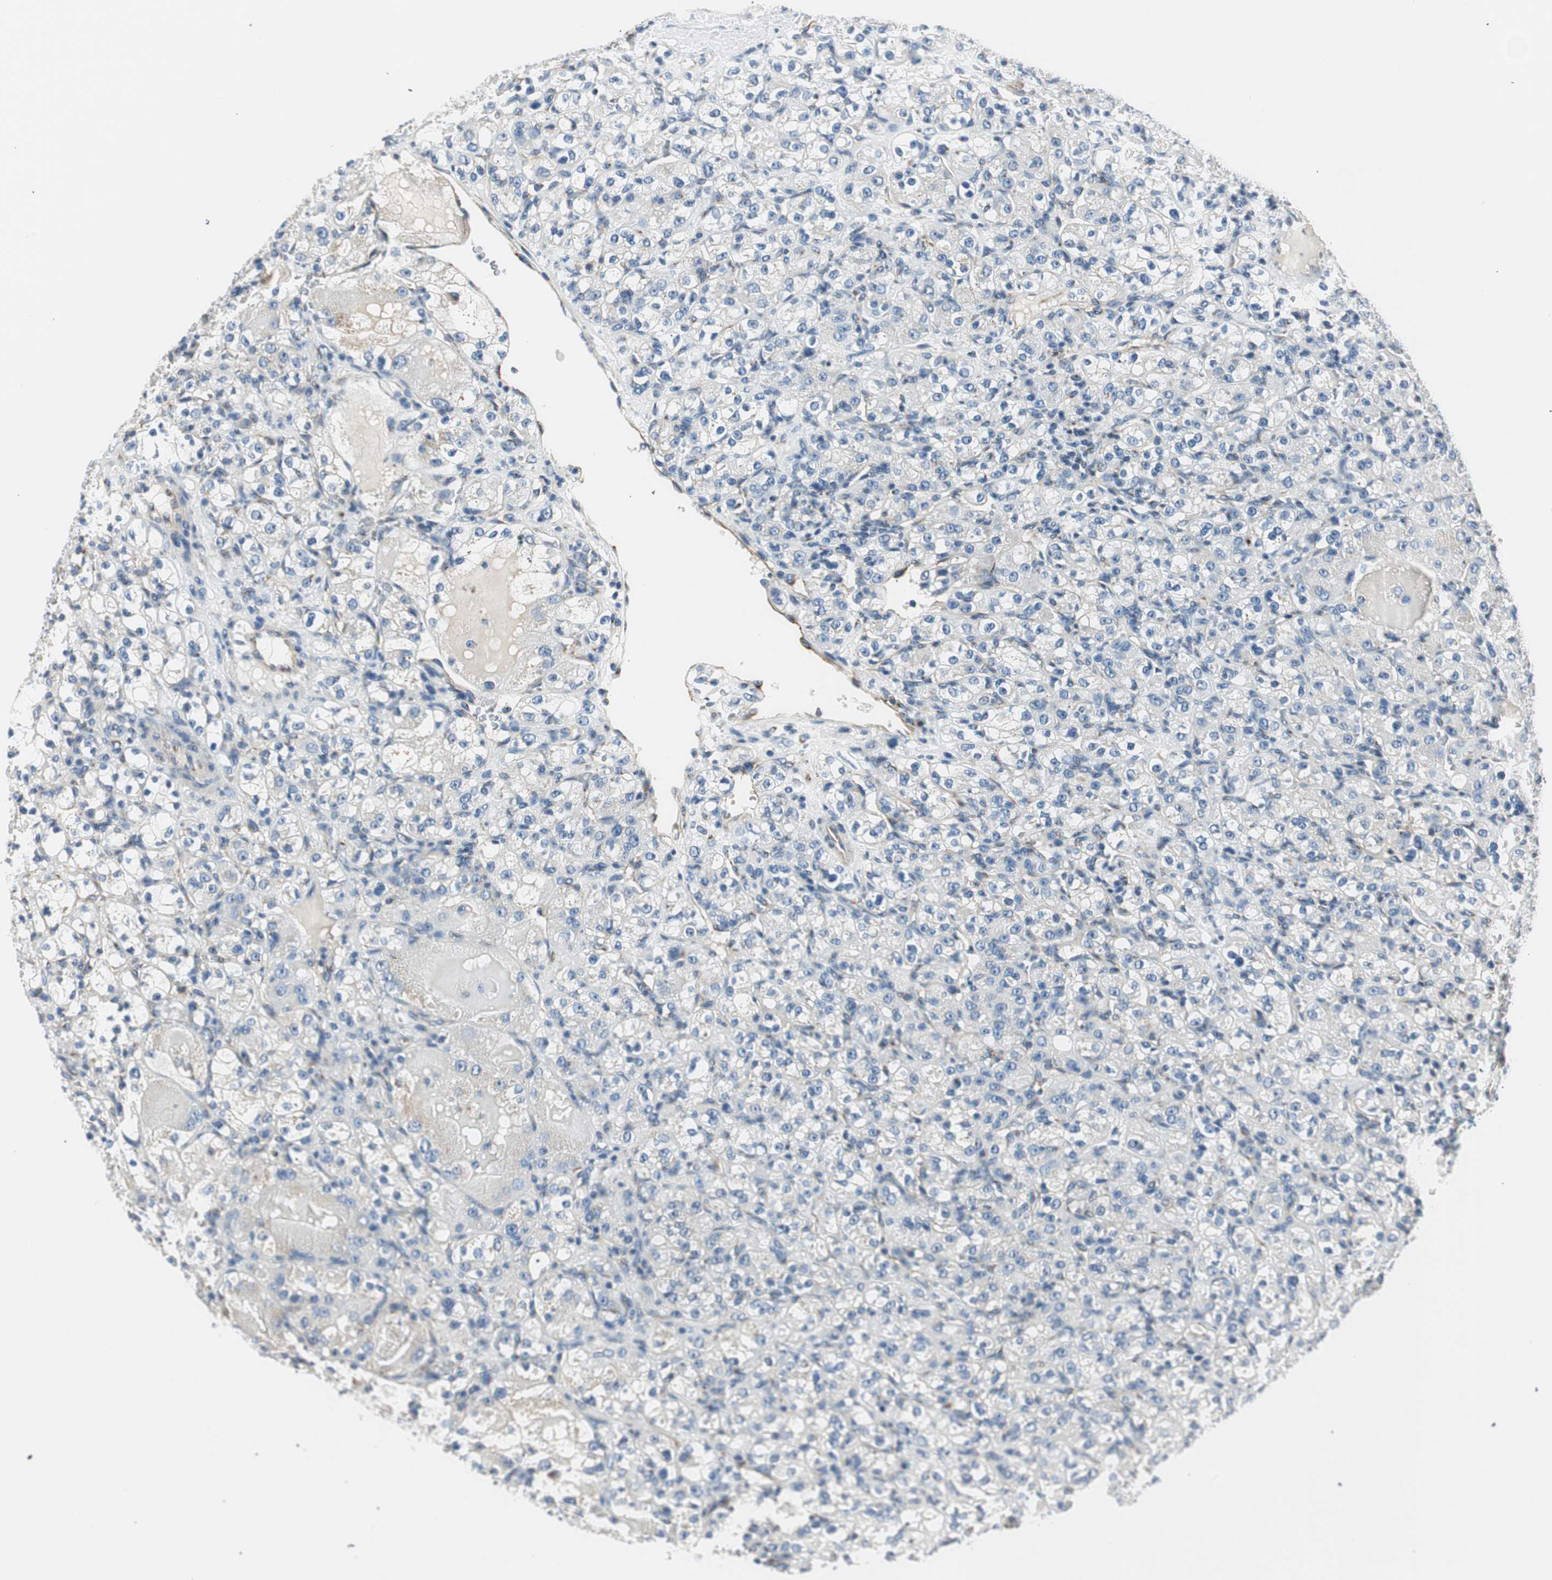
{"staining": {"intensity": "negative", "quantity": "none", "location": "none"}, "tissue": "renal cancer", "cell_type": "Tumor cells", "image_type": "cancer", "snomed": [{"axis": "morphology", "description": "Normal tissue, NOS"}, {"axis": "morphology", "description": "Adenocarcinoma, NOS"}, {"axis": "topography", "description": "Kidney"}], "caption": "IHC photomicrograph of neoplastic tissue: adenocarcinoma (renal) stained with DAB exhibits no significant protein staining in tumor cells.", "gene": "TMF1", "patient": {"sex": "male", "age": 61}}